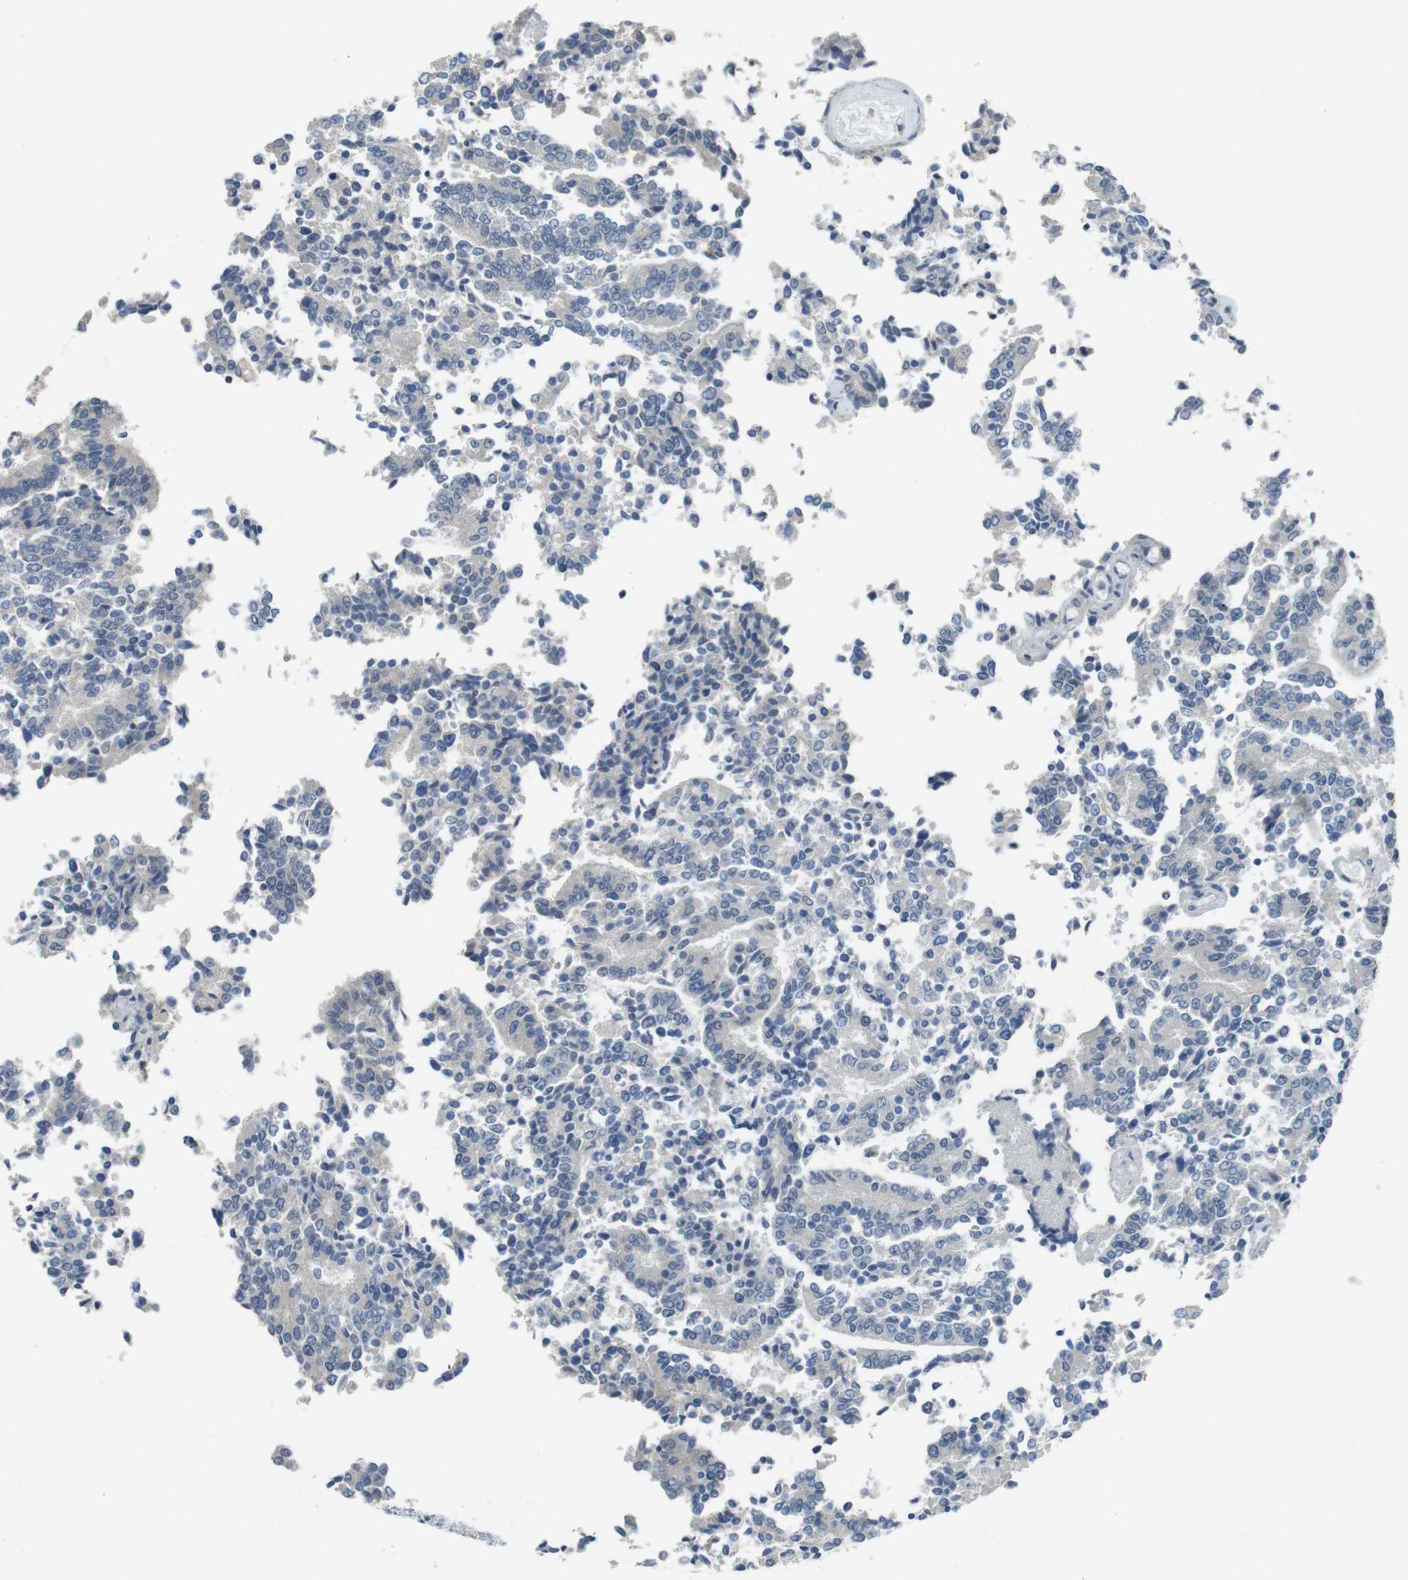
{"staining": {"intensity": "negative", "quantity": "none", "location": "none"}, "tissue": "prostate cancer", "cell_type": "Tumor cells", "image_type": "cancer", "snomed": [{"axis": "morphology", "description": "Normal tissue, NOS"}, {"axis": "morphology", "description": "Adenocarcinoma, High grade"}, {"axis": "topography", "description": "Prostate"}, {"axis": "topography", "description": "Seminal veicle"}], "caption": "DAB immunohistochemical staining of adenocarcinoma (high-grade) (prostate) shows no significant staining in tumor cells. (DAB (3,3'-diaminobenzidine) immunohistochemistry (IHC) visualized using brightfield microscopy, high magnification).", "gene": "ENTPD7", "patient": {"sex": "male", "age": 55}}